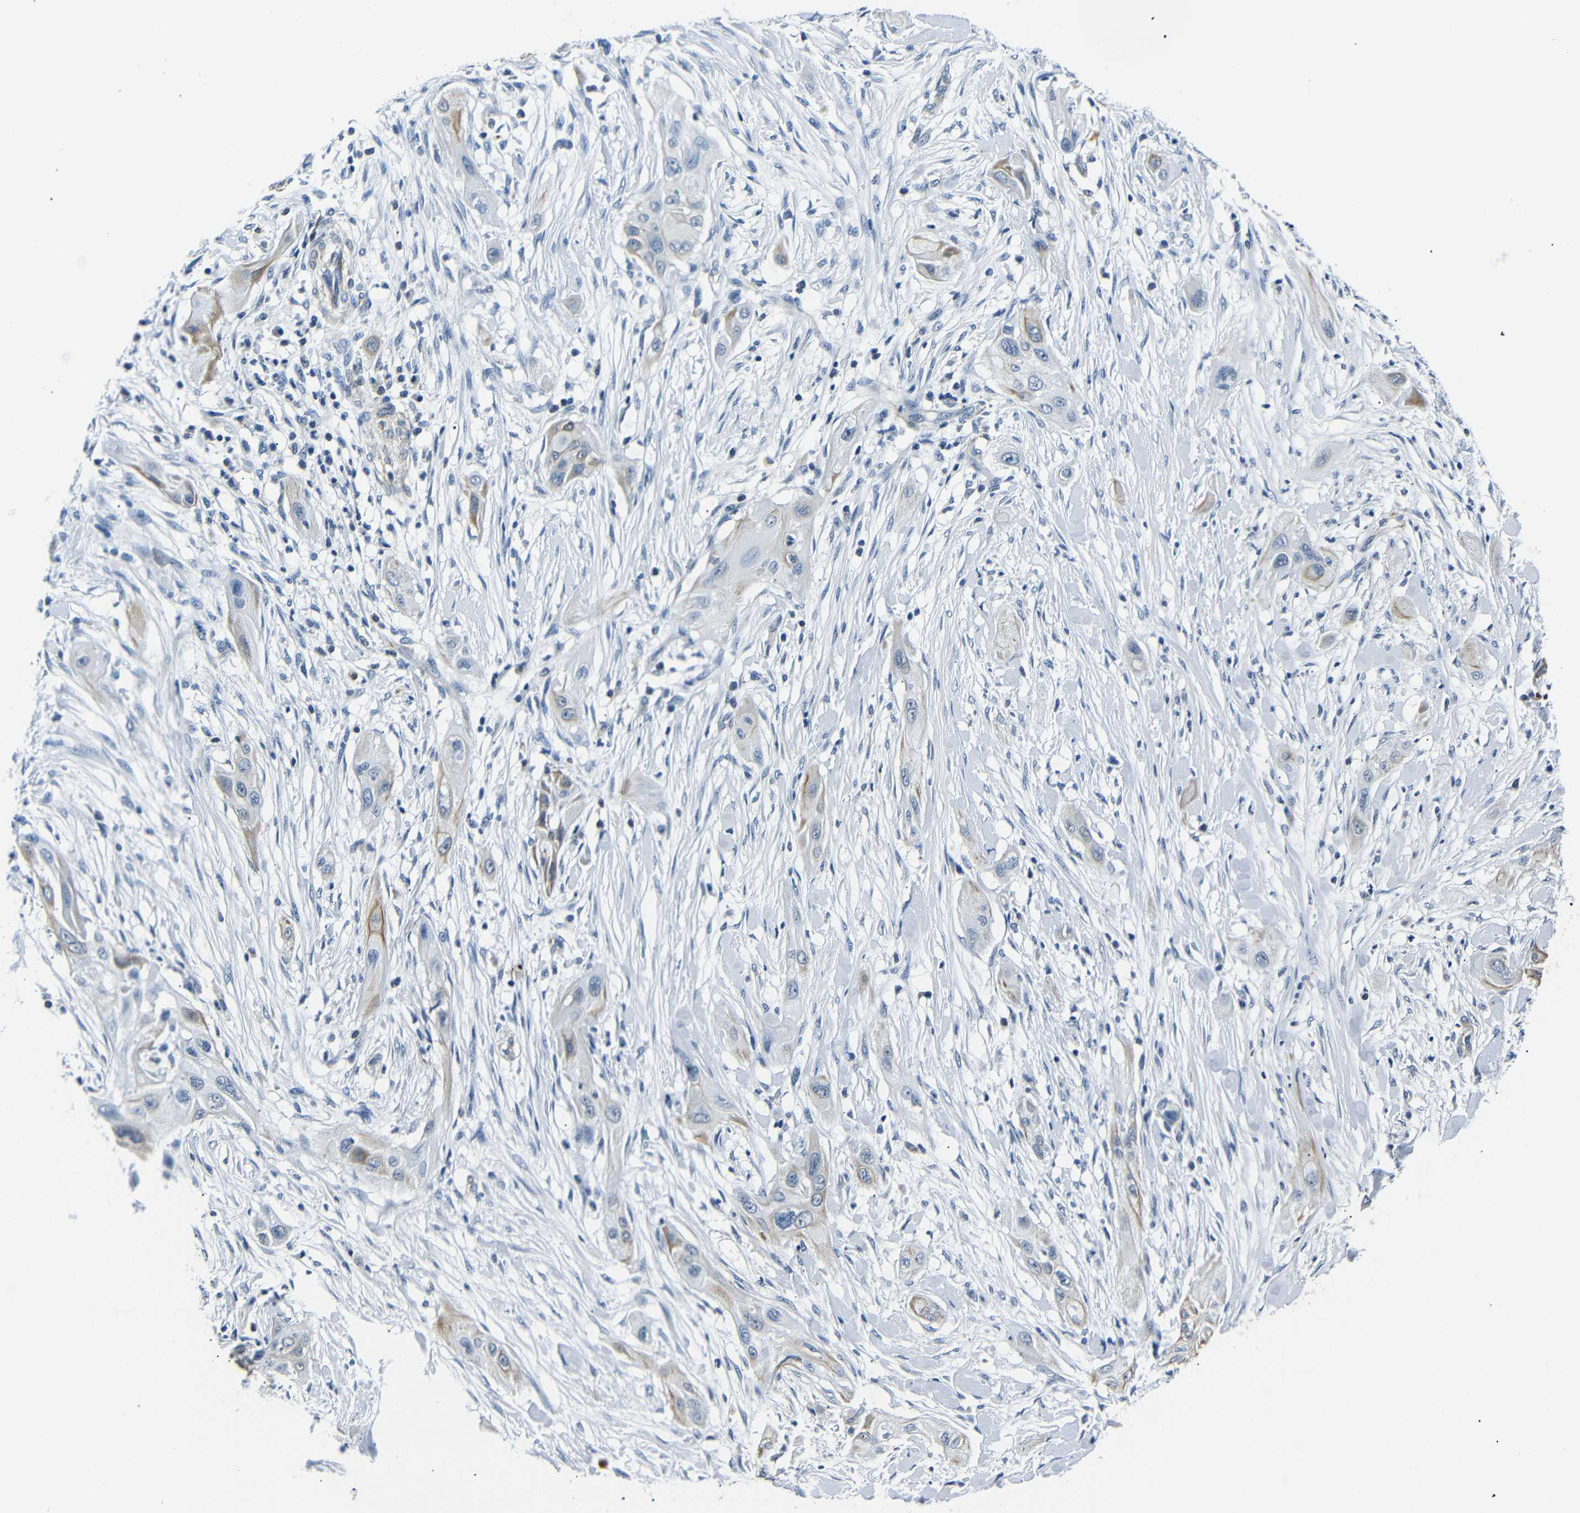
{"staining": {"intensity": "weak", "quantity": "<25%", "location": "cytoplasmic/membranous"}, "tissue": "lung cancer", "cell_type": "Tumor cells", "image_type": "cancer", "snomed": [{"axis": "morphology", "description": "Squamous cell carcinoma, NOS"}, {"axis": "topography", "description": "Lung"}], "caption": "Immunohistochemistry micrograph of human lung squamous cell carcinoma stained for a protein (brown), which exhibits no expression in tumor cells.", "gene": "TAFA1", "patient": {"sex": "female", "age": 47}}